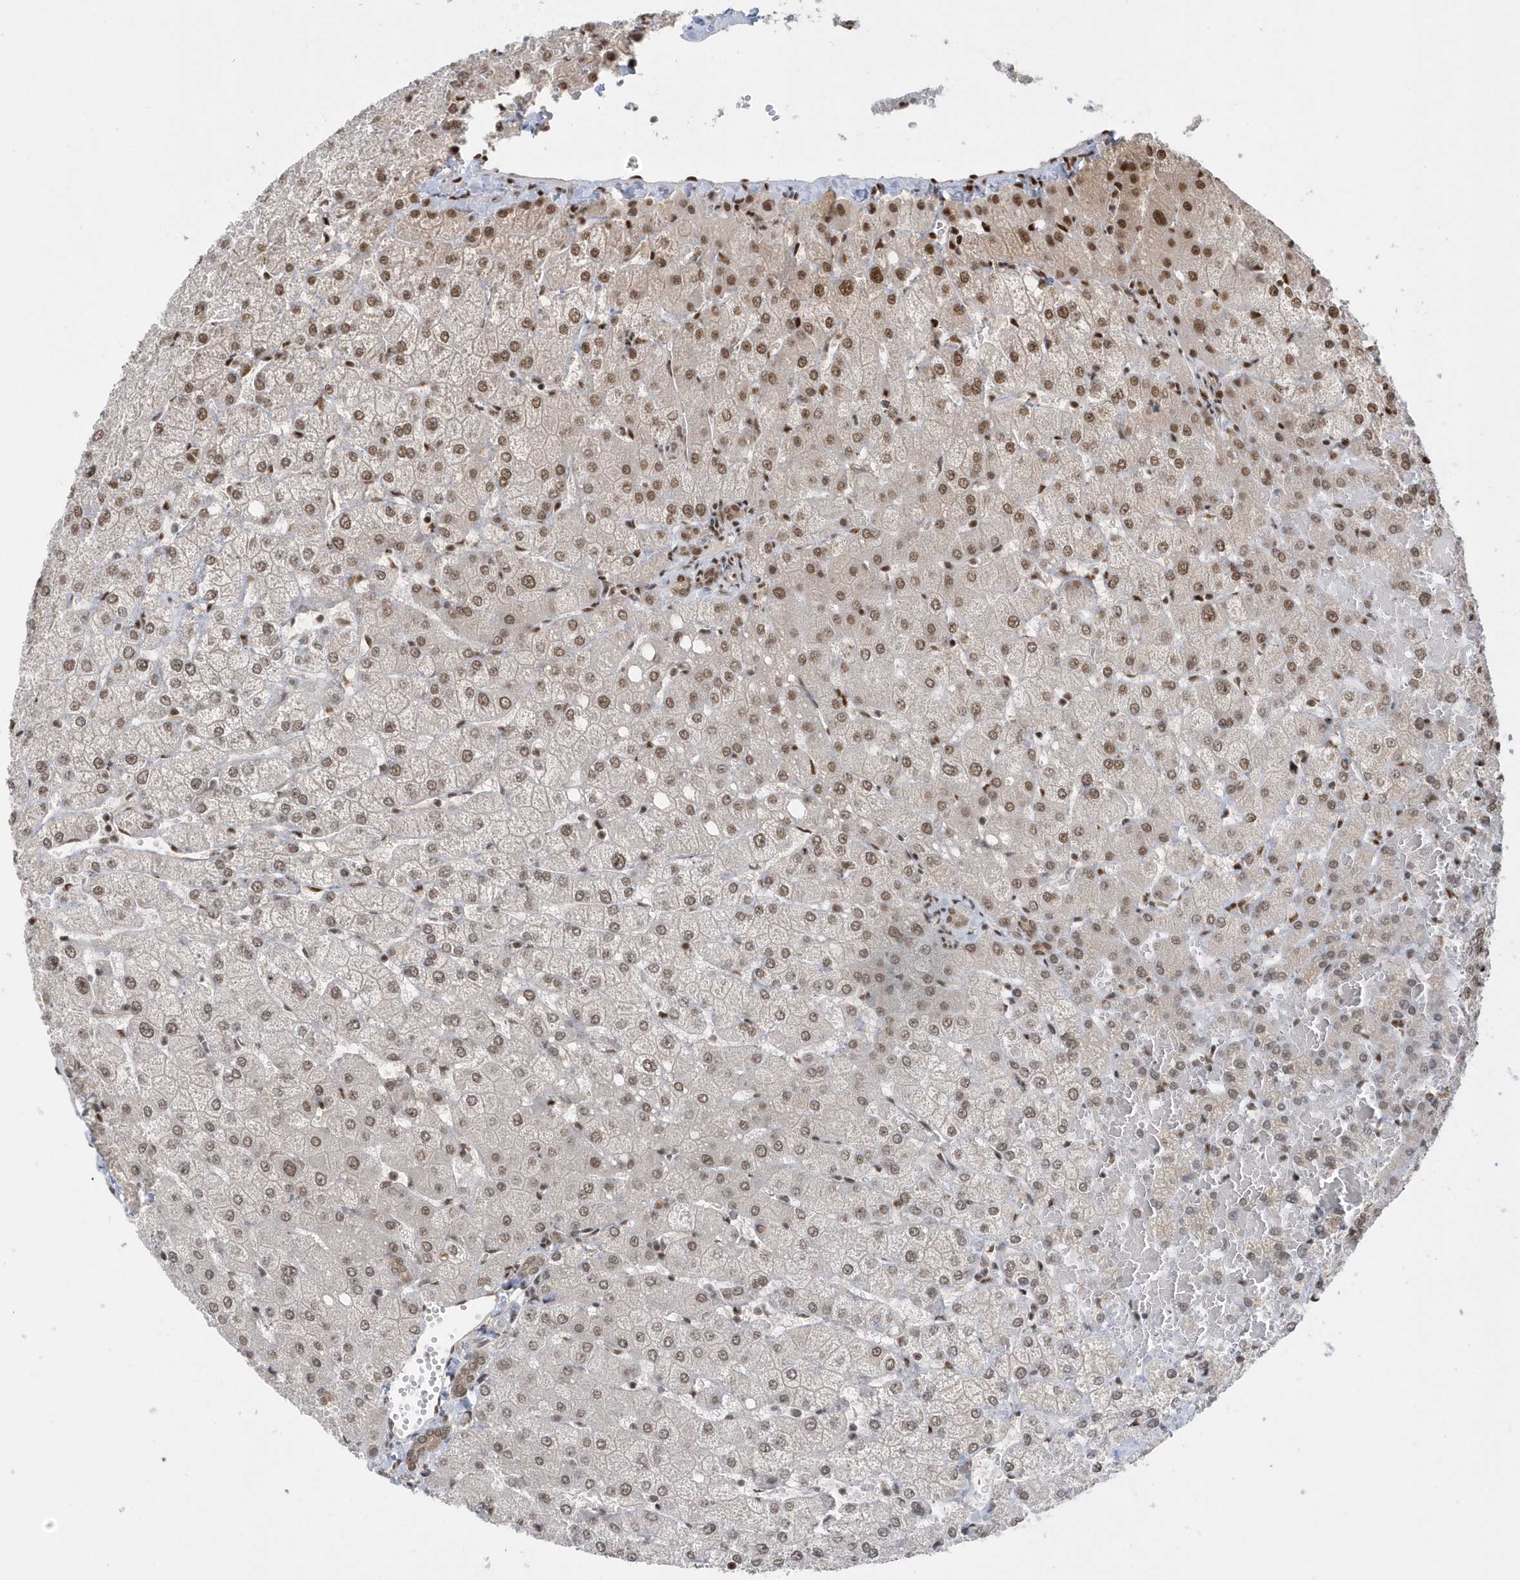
{"staining": {"intensity": "moderate", "quantity": ">75%", "location": "cytoplasmic/membranous,nuclear"}, "tissue": "liver", "cell_type": "Cholangiocytes", "image_type": "normal", "snomed": [{"axis": "morphology", "description": "Normal tissue, NOS"}, {"axis": "topography", "description": "Liver"}], "caption": "Protein analysis of normal liver displays moderate cytoplasmic/membranous,nuclear staining in approximately >75% of cholangiocytes.", "gene": "SEPHS1", "patient": {"sex": "female", "age": 54}}